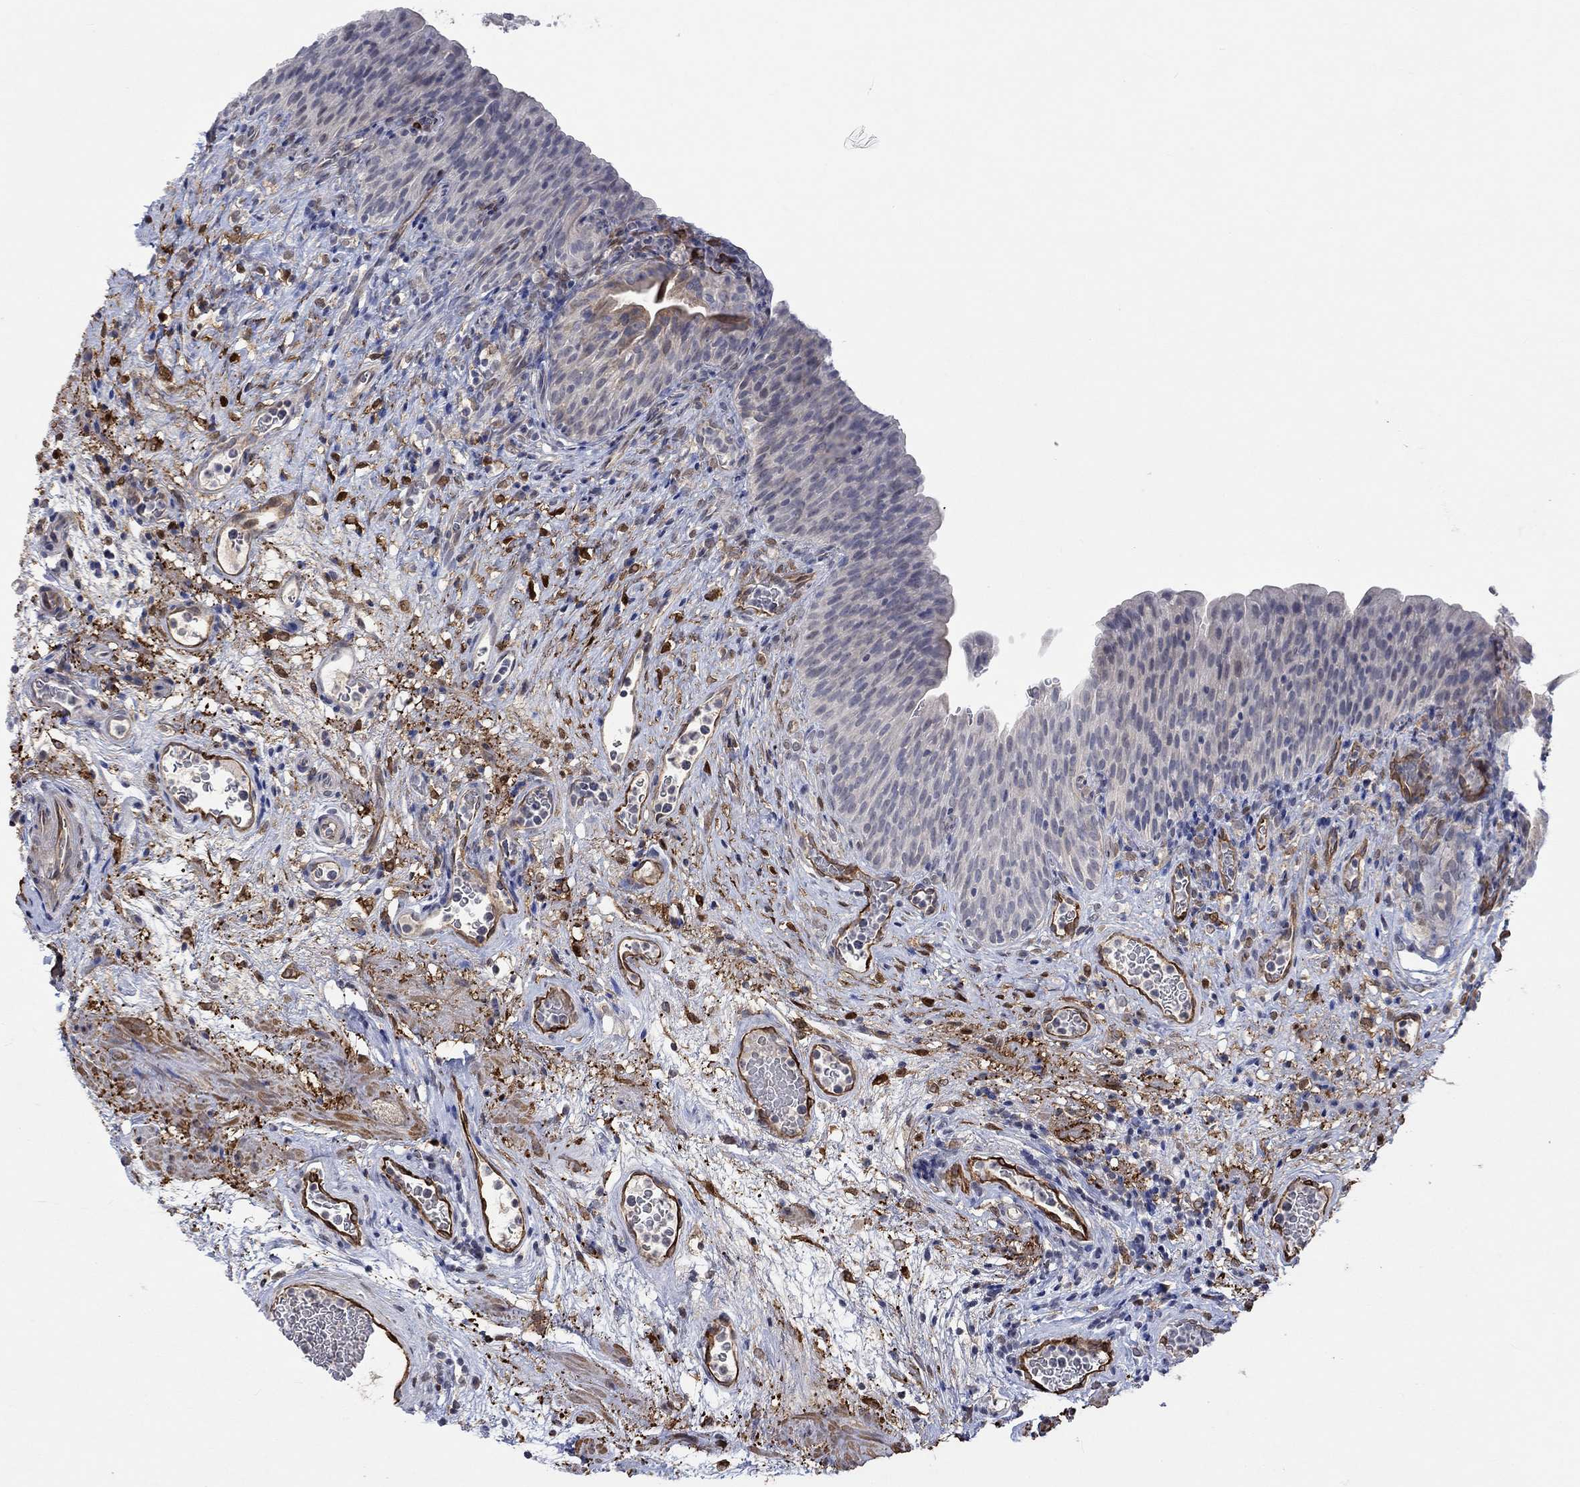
{"staining": {"intensity": "negative", "quantity": "none", "location": "none"}, "tissue": "urinary bladder", "cell_type": "Urothelial cells", "image_type": "normal", "snomed": [{"axis": "morphology", "description": "Normal tissue, NOS"}, {"axis": "topography", "description": "Urinary bladder"}], "caption": "Histopathology image shows no significant protein expression in urothelial cells of normal urinary bladder.", "gene": "TGM2", "patient": {"sex": "male", "age": 76}}